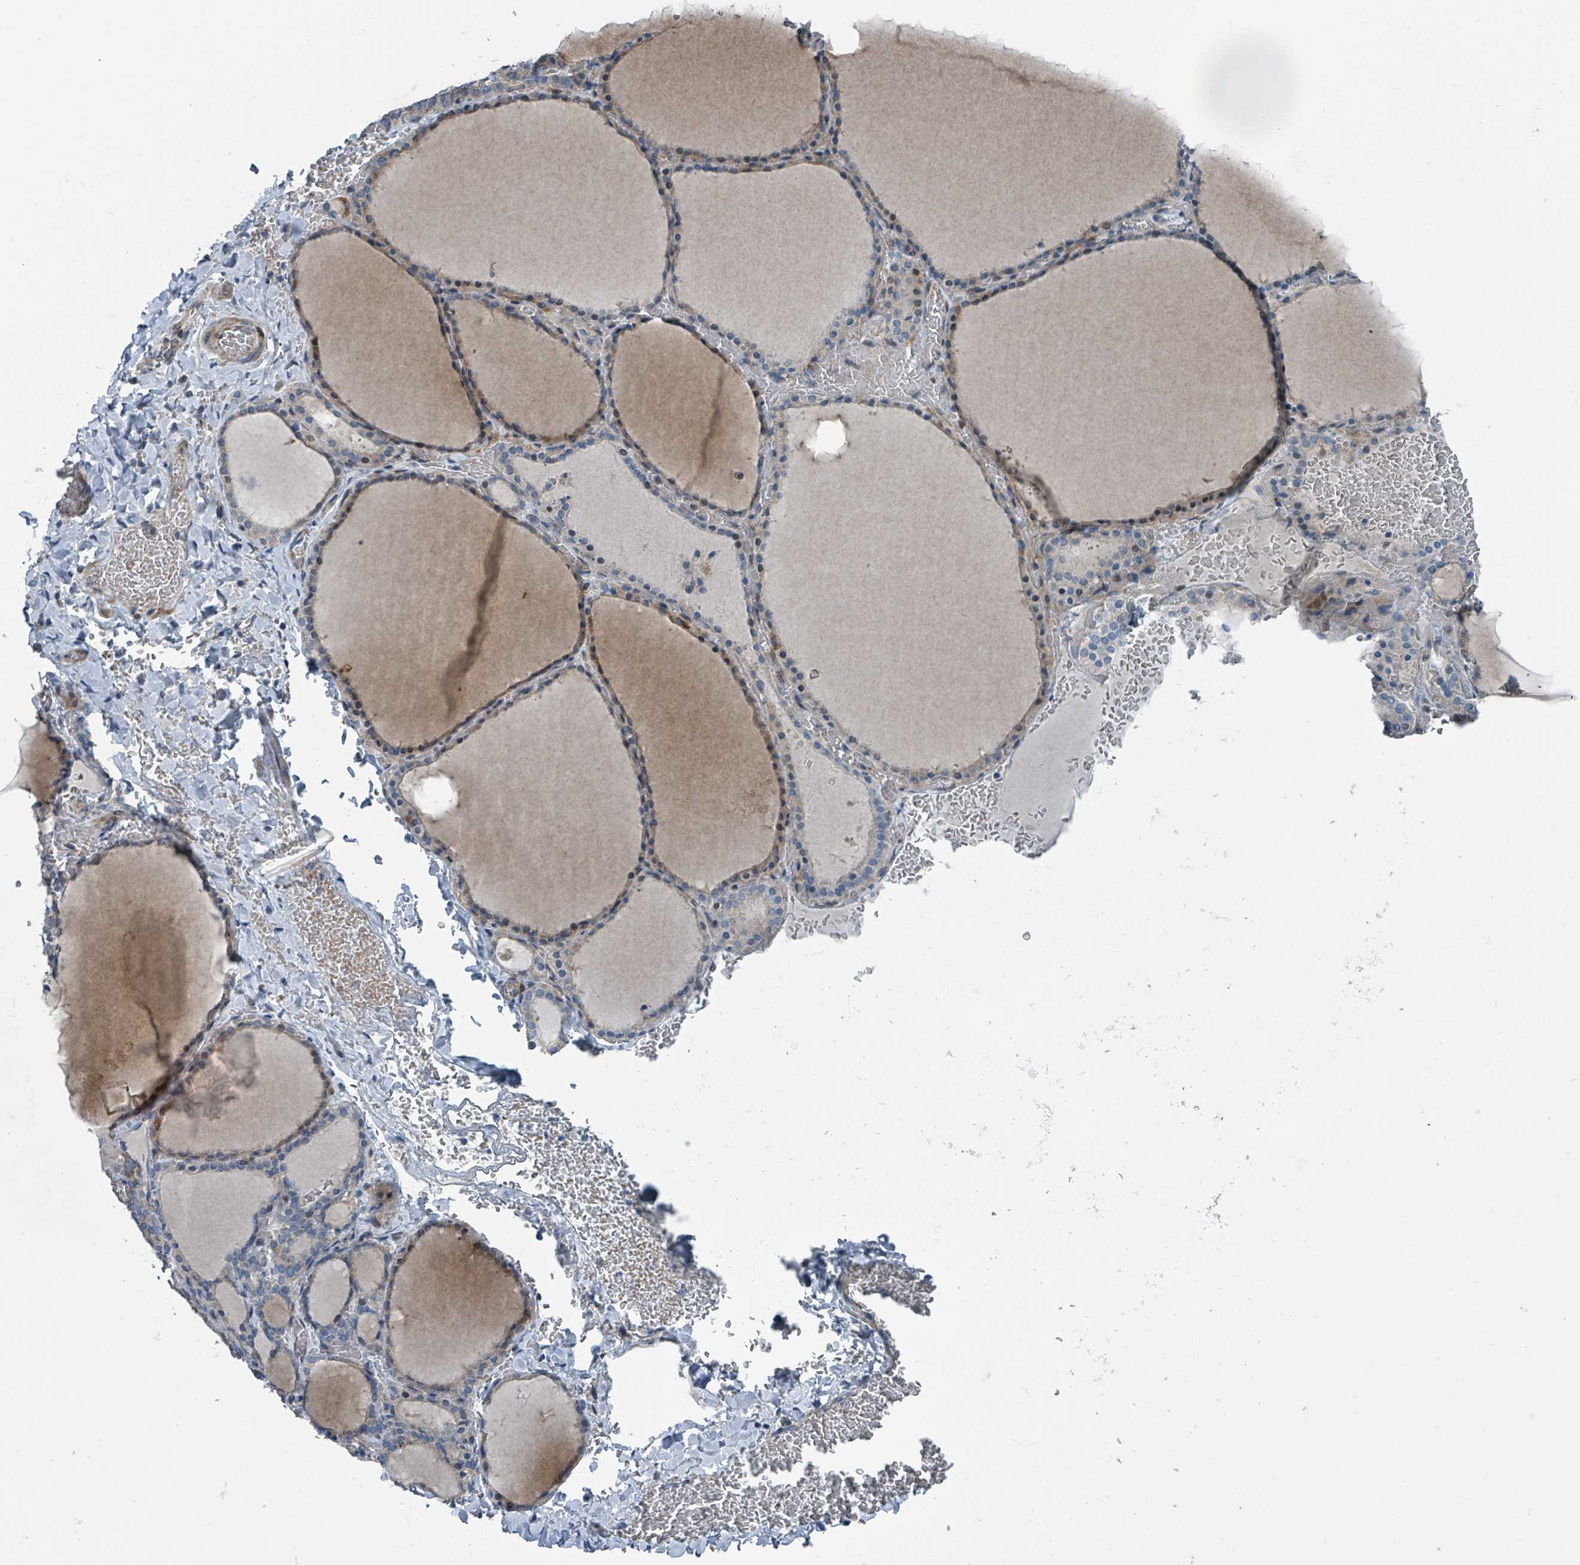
{"staining": {"intensity": "moderate", "quantity": "25%-75%", "location": "cytoplasmic/membranous"}, "tissue": "thyroid gland", "cell_type": "Glandular cells", "image_type": "normal", "snomed": [{"axis": "morphology", "description": "Normal tissue, NOS"}, {"axis": "topography", "description": "Thyroid gland"}], "caption": "DAB immunohistochemical staining of benign thyroid gland reveals moderate cytoplasmic/membranous protein positivity in about 25%-75% of glandular cells. (Brightfield microscopy of DAB IHC at high magnification).", "gene": "DIPK2A", "patient": {"sex": "female", "age": 39}}